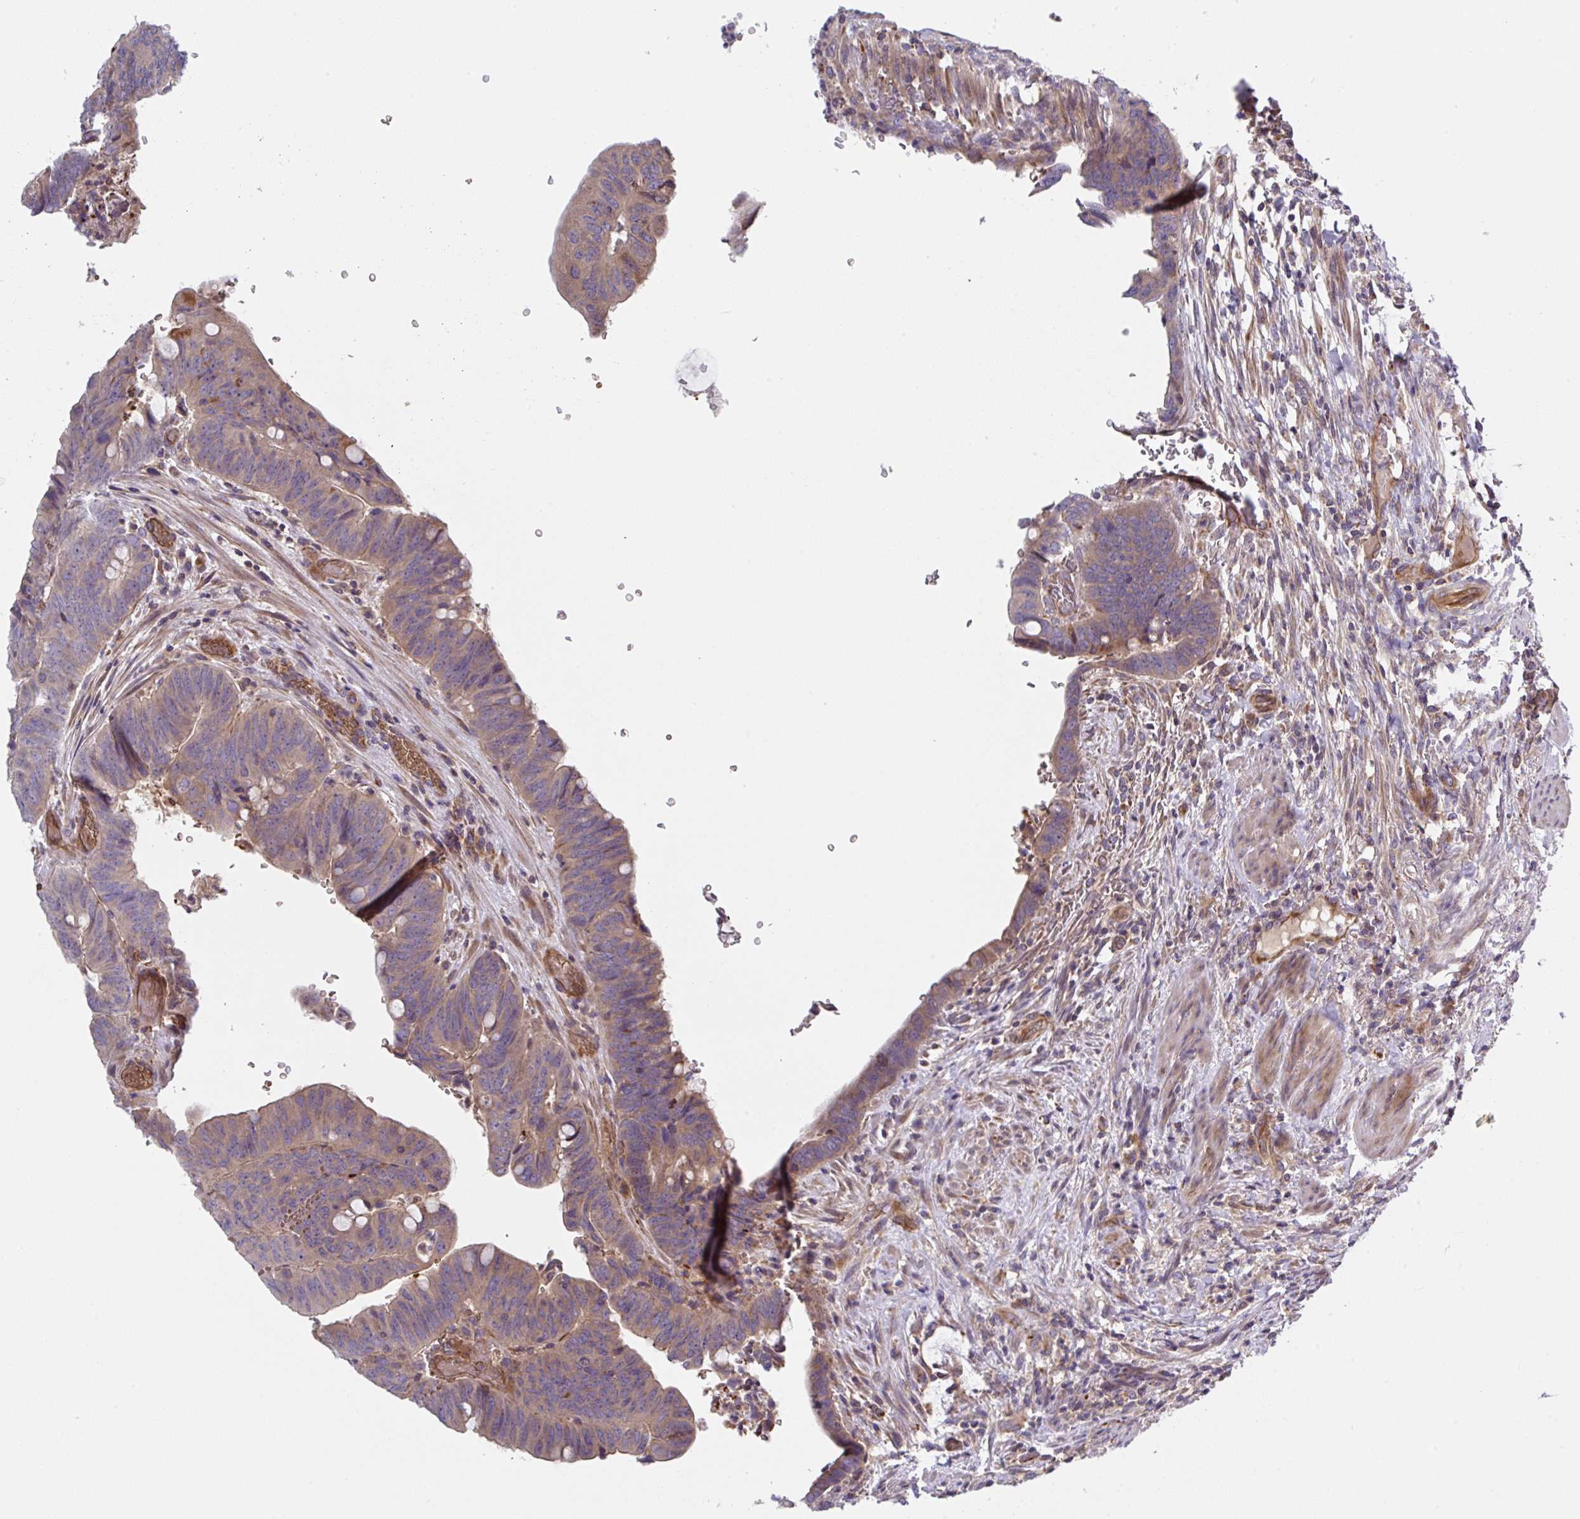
{"staining": {"intensity": "weak", "quantity": "25%-75%", "location": "cytoplasmic/membranous"}, "tissue": "colorectal cancer", "cell_type": "Tumor cells", "image_type": "cancer", "snomed": [{"axis": "morphology", "description": "Normal tissue, NOS"}, {"axis": "morphology", "description": "Adenocarcinoma, NOS"}, {"axis": "topography", "description": "Rectum"}, {"axis": "topography", "description": "Peripheral nerve tissue"}], "caption": "Immunohistochemistry (DAB (3,3'-diaminobenzidine)) staining of human colorectal adenocarcinoma exhibits weak cytoplasmic/membranous protein positivity in about 25%-75% of tumor cells.", "gene": "APOBEC3D", "patient": {"sex": "male", "age": 92}}